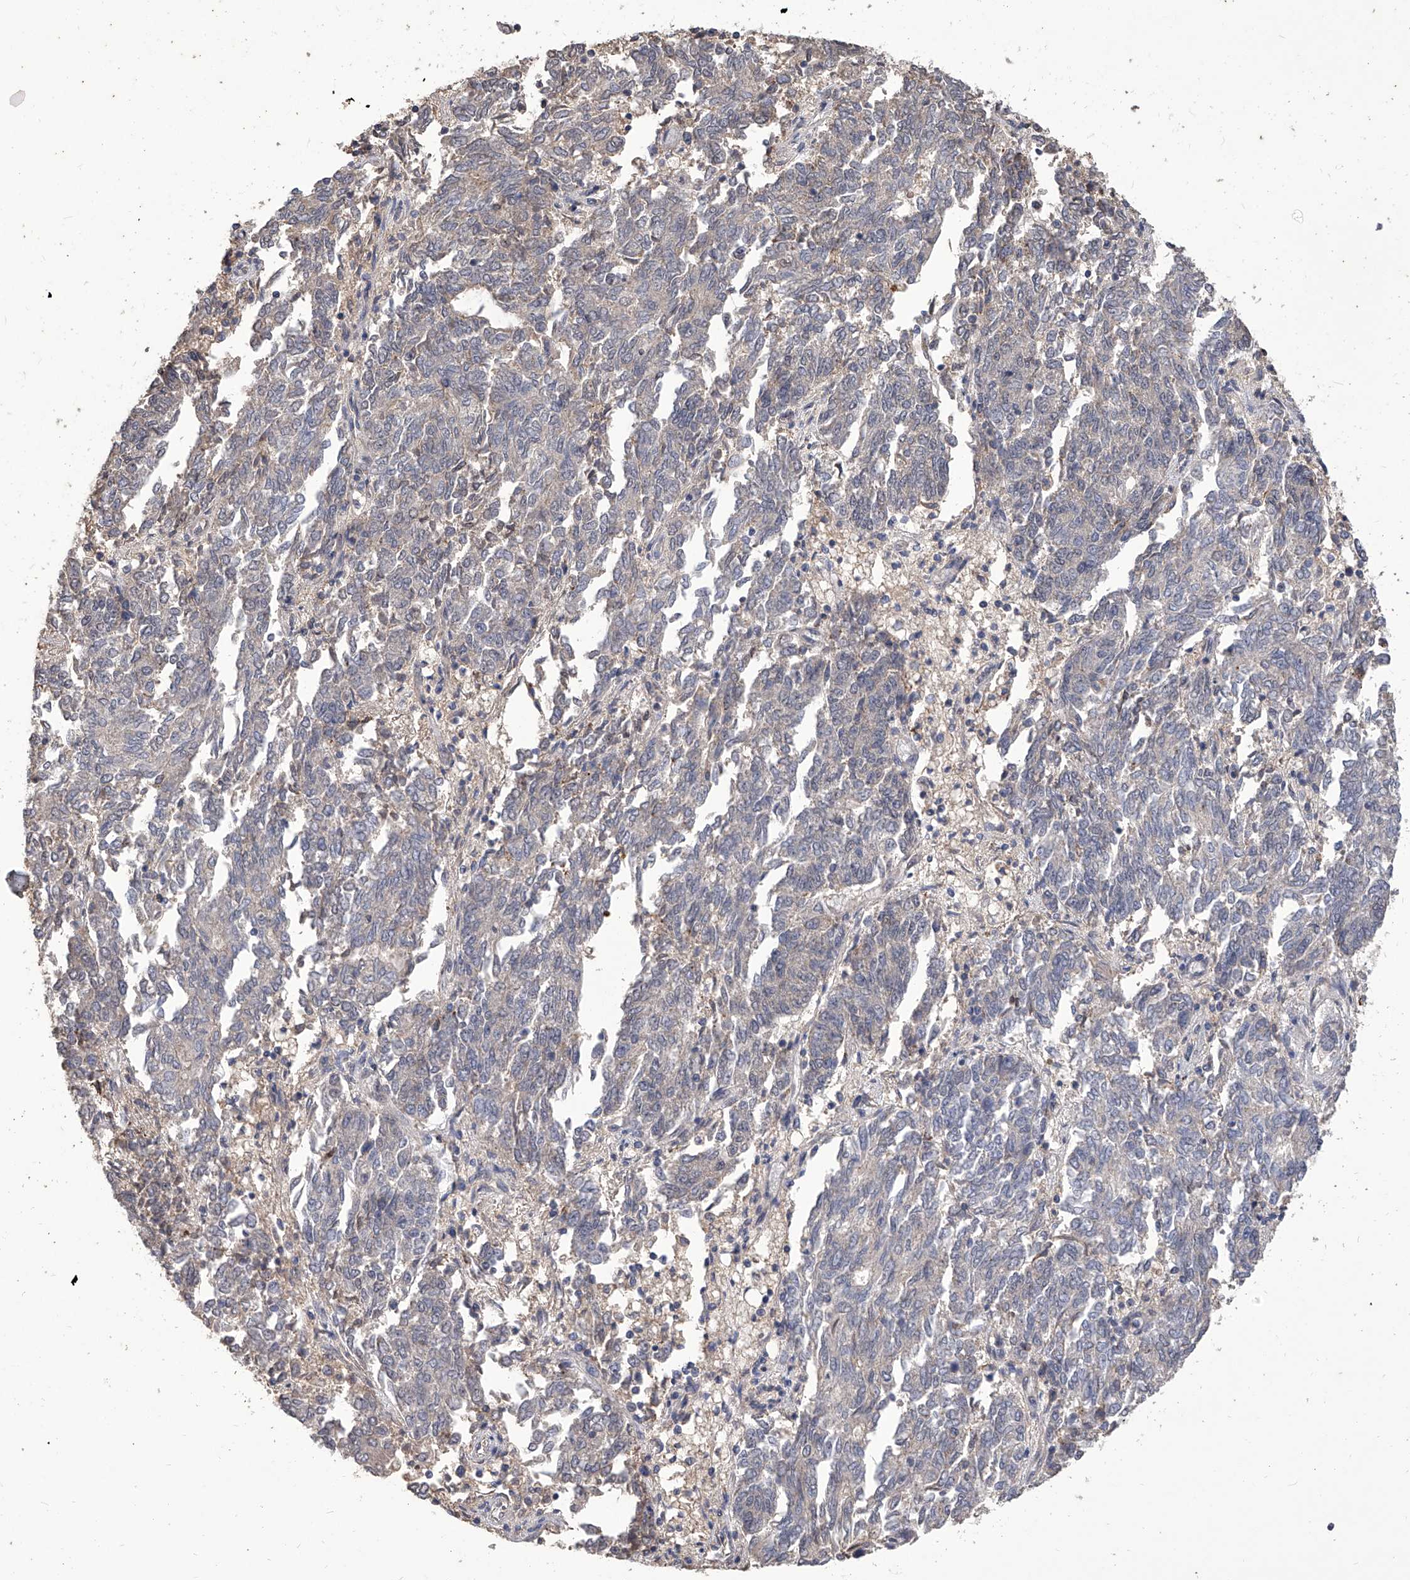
{"staining": {"intensity": "negative", "quantity": "none", "location": "none"}, "tissue": "endometrial cancer", "cell_type": "Tumor cells", "image_type": "cancer", "snomed": [{"axis": "morphology", "description": "Adenocarcinoma, NOS"}, {"axis": "topography", "description": "Endometrium"}], "caption": "Endometrial adenocarcinoma was stained to show a protein in brown. There is no significant staining in tumor cells.", "gene": "CFAP410", "patient": {"sex": "female", "age": 80}}